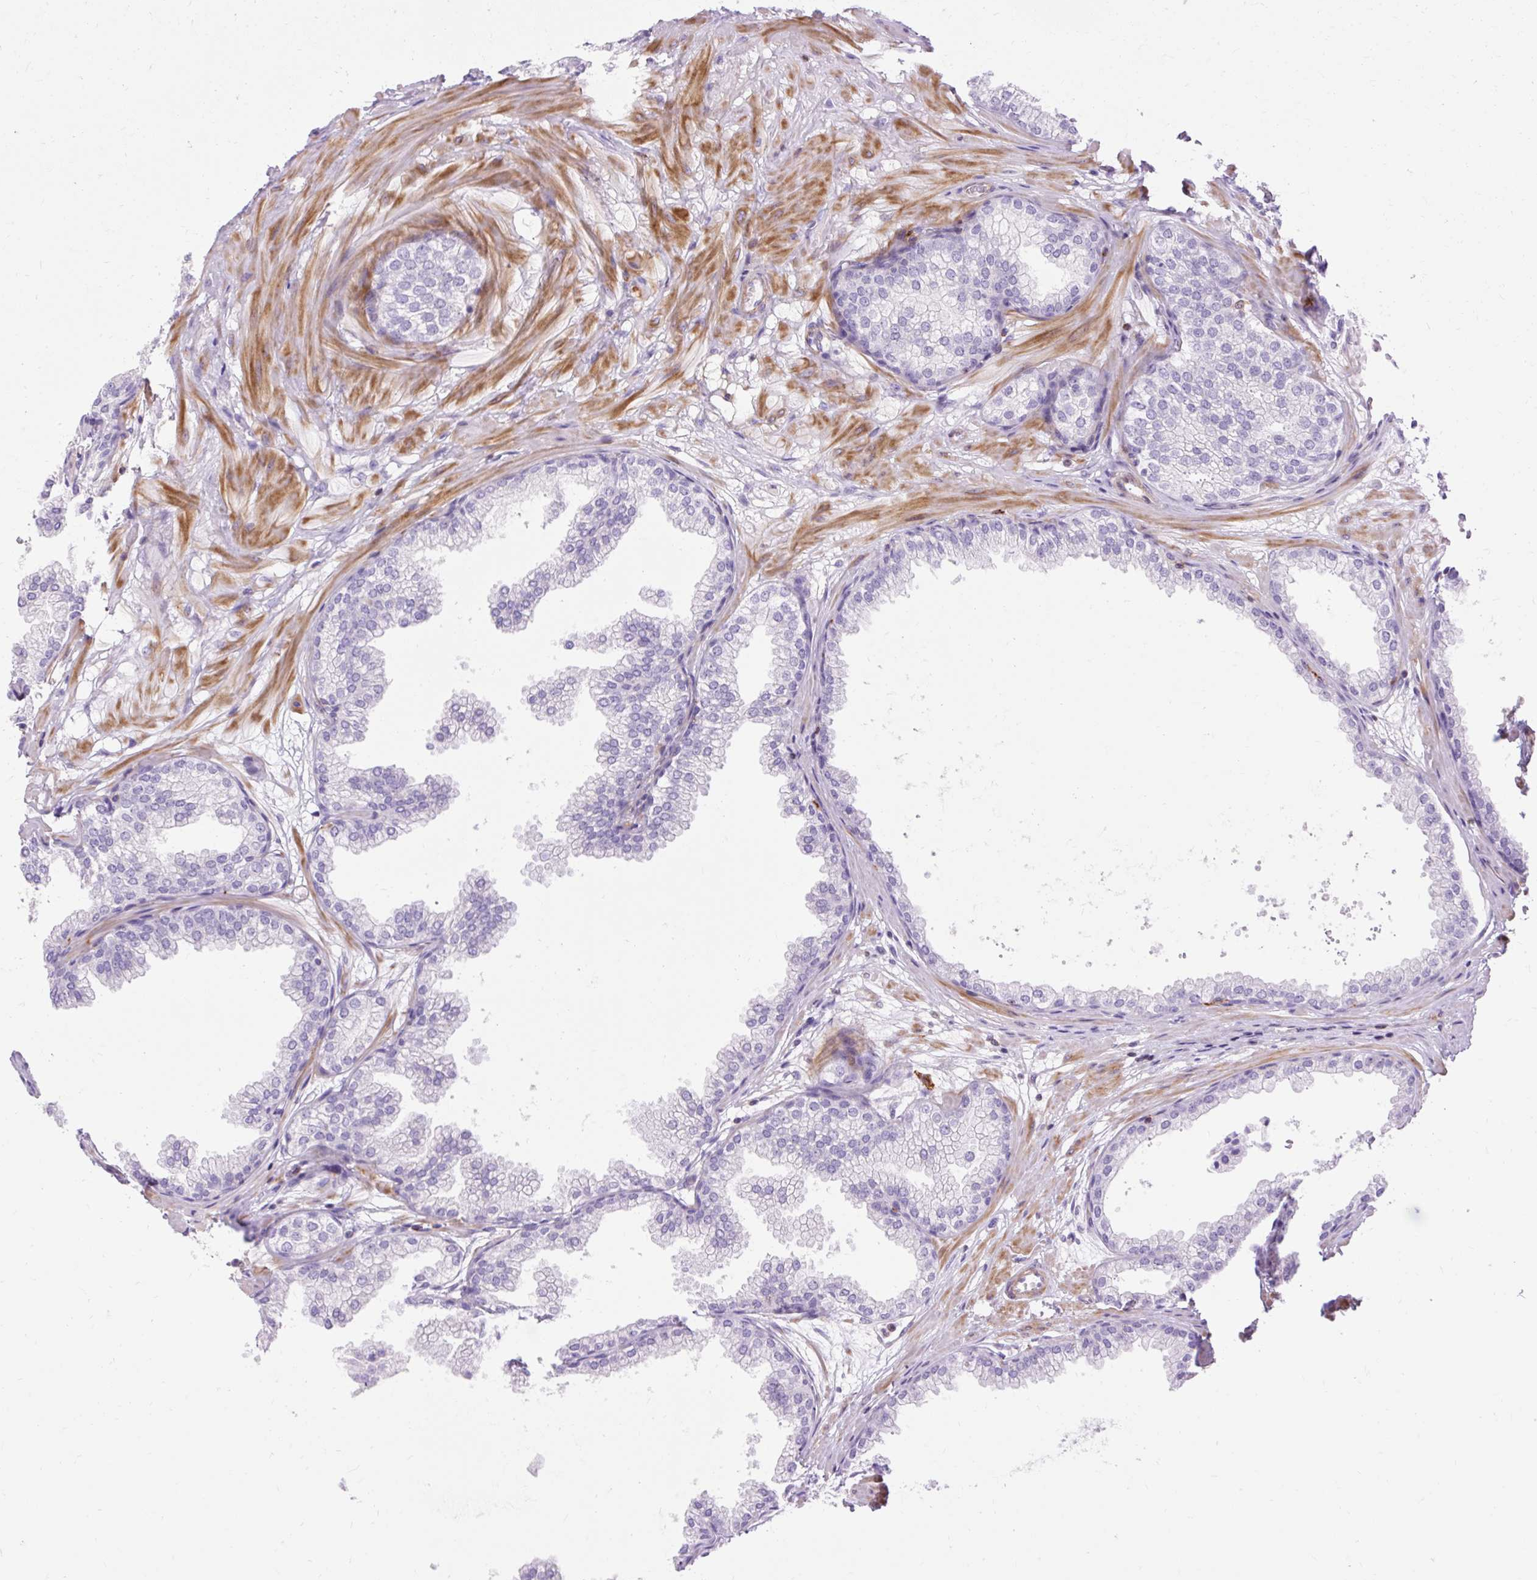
{"staining": {"intensity": "negative", "quantity": "none", "location": "none"}, "tissue": "prostate", "cell_type": "Glandular cells", "image_type": "normal", "snomed": [{"axis": "morphology", "description": "Normal tissue, NOS"}, {"axis": "topography", "description": "Prostate"}], "caption": "Micrograph shows no protein positivity in glandular cells of normal prostate.", "gene": "CORO7", "patient": {"sex": "male", "age": 37}}